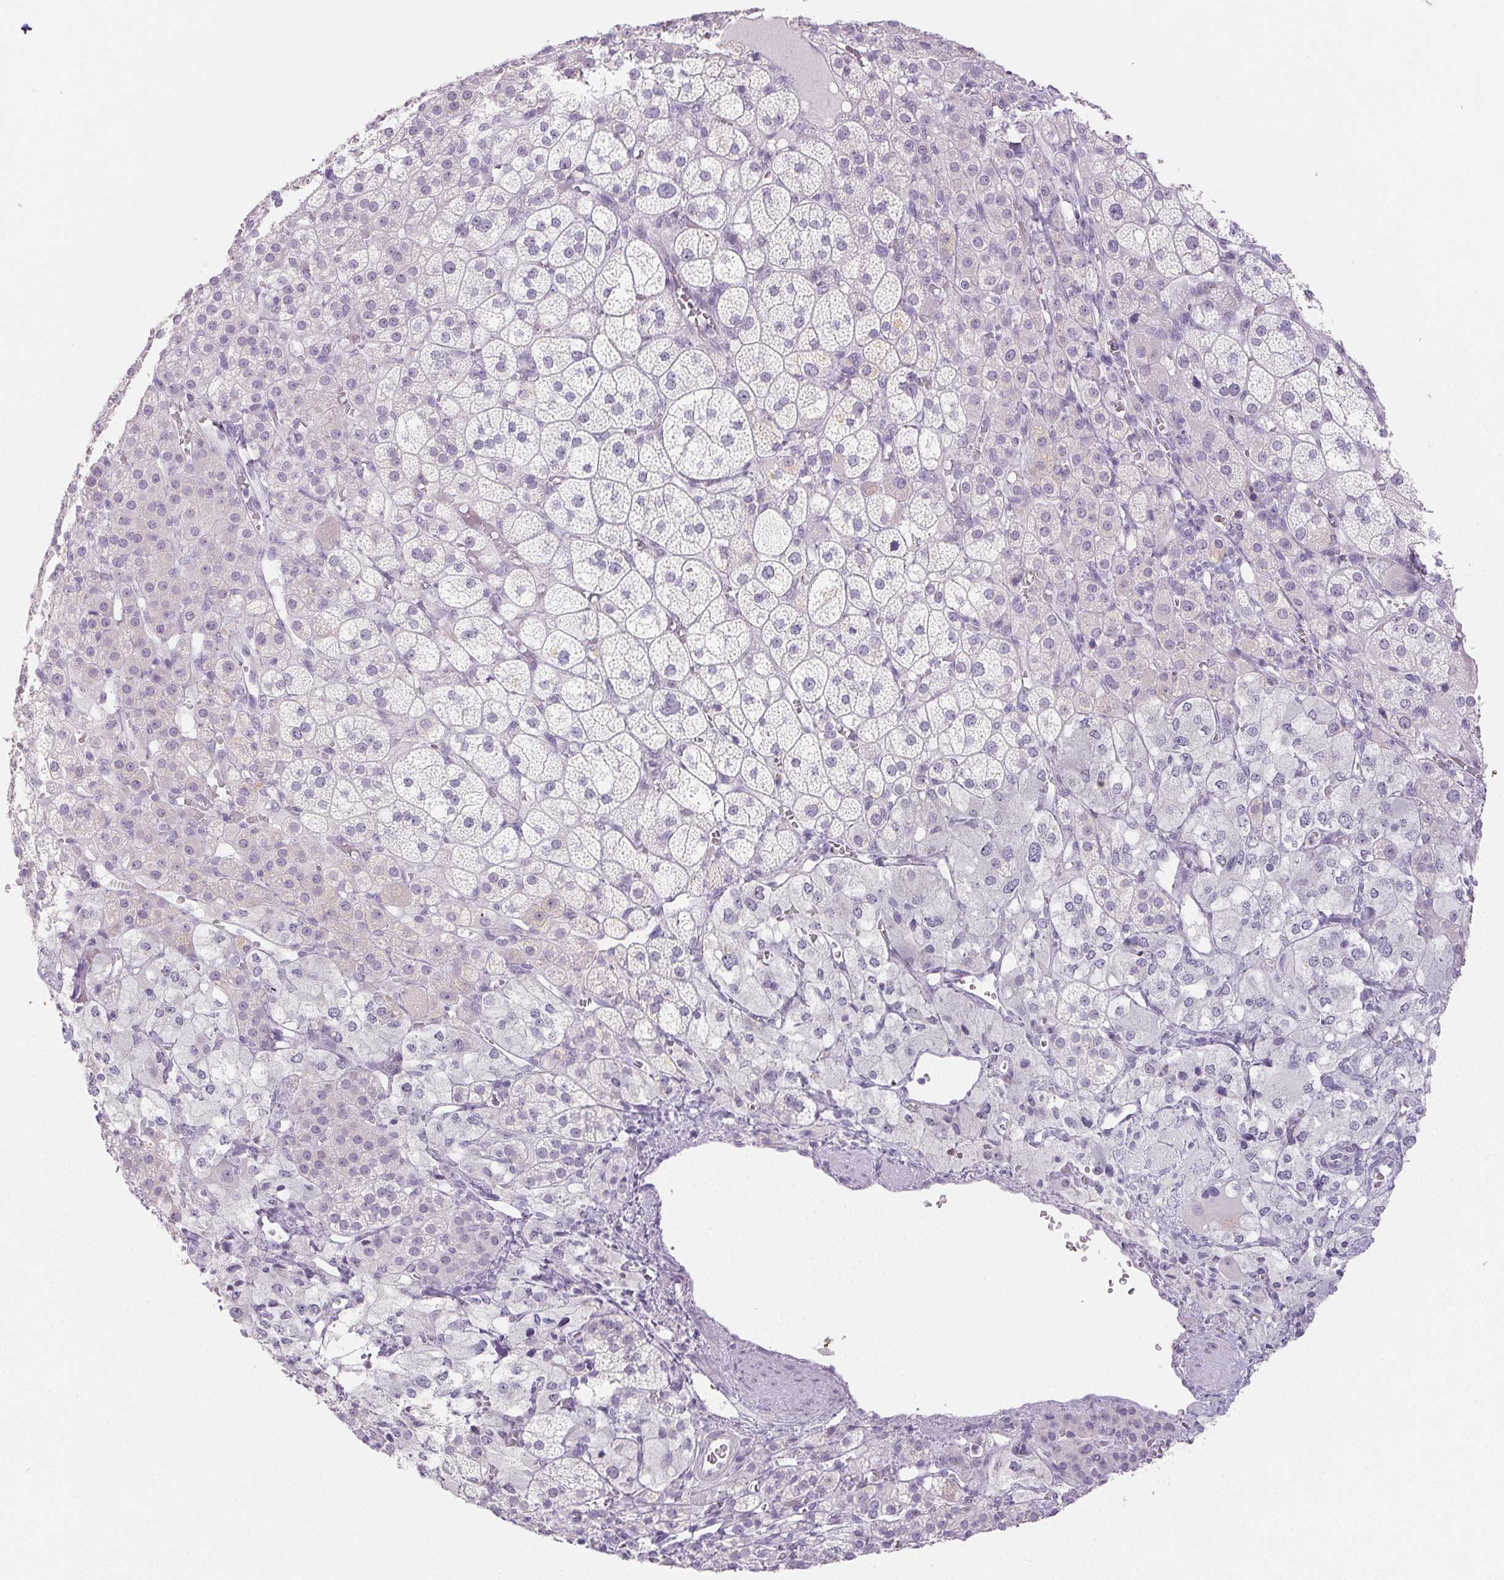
{"staining": {"intensity": "negative", "quantity": "none", "location": "none"}, "tissue": "adrenal gland", "cell_type": "Glandular cells", "image_type": "normal", "snomed": [{"axis": "morphology", "description": "Normal tissue, NOS"}, {"axis": "topography", "description": "Adrenal gland"}], "caption": "Immunohistochemical staining of normal adrenal gland reveals no significant expression in glandular cells.", "gene": "PI3", "patient": {"sex": "female", "age": 60}}